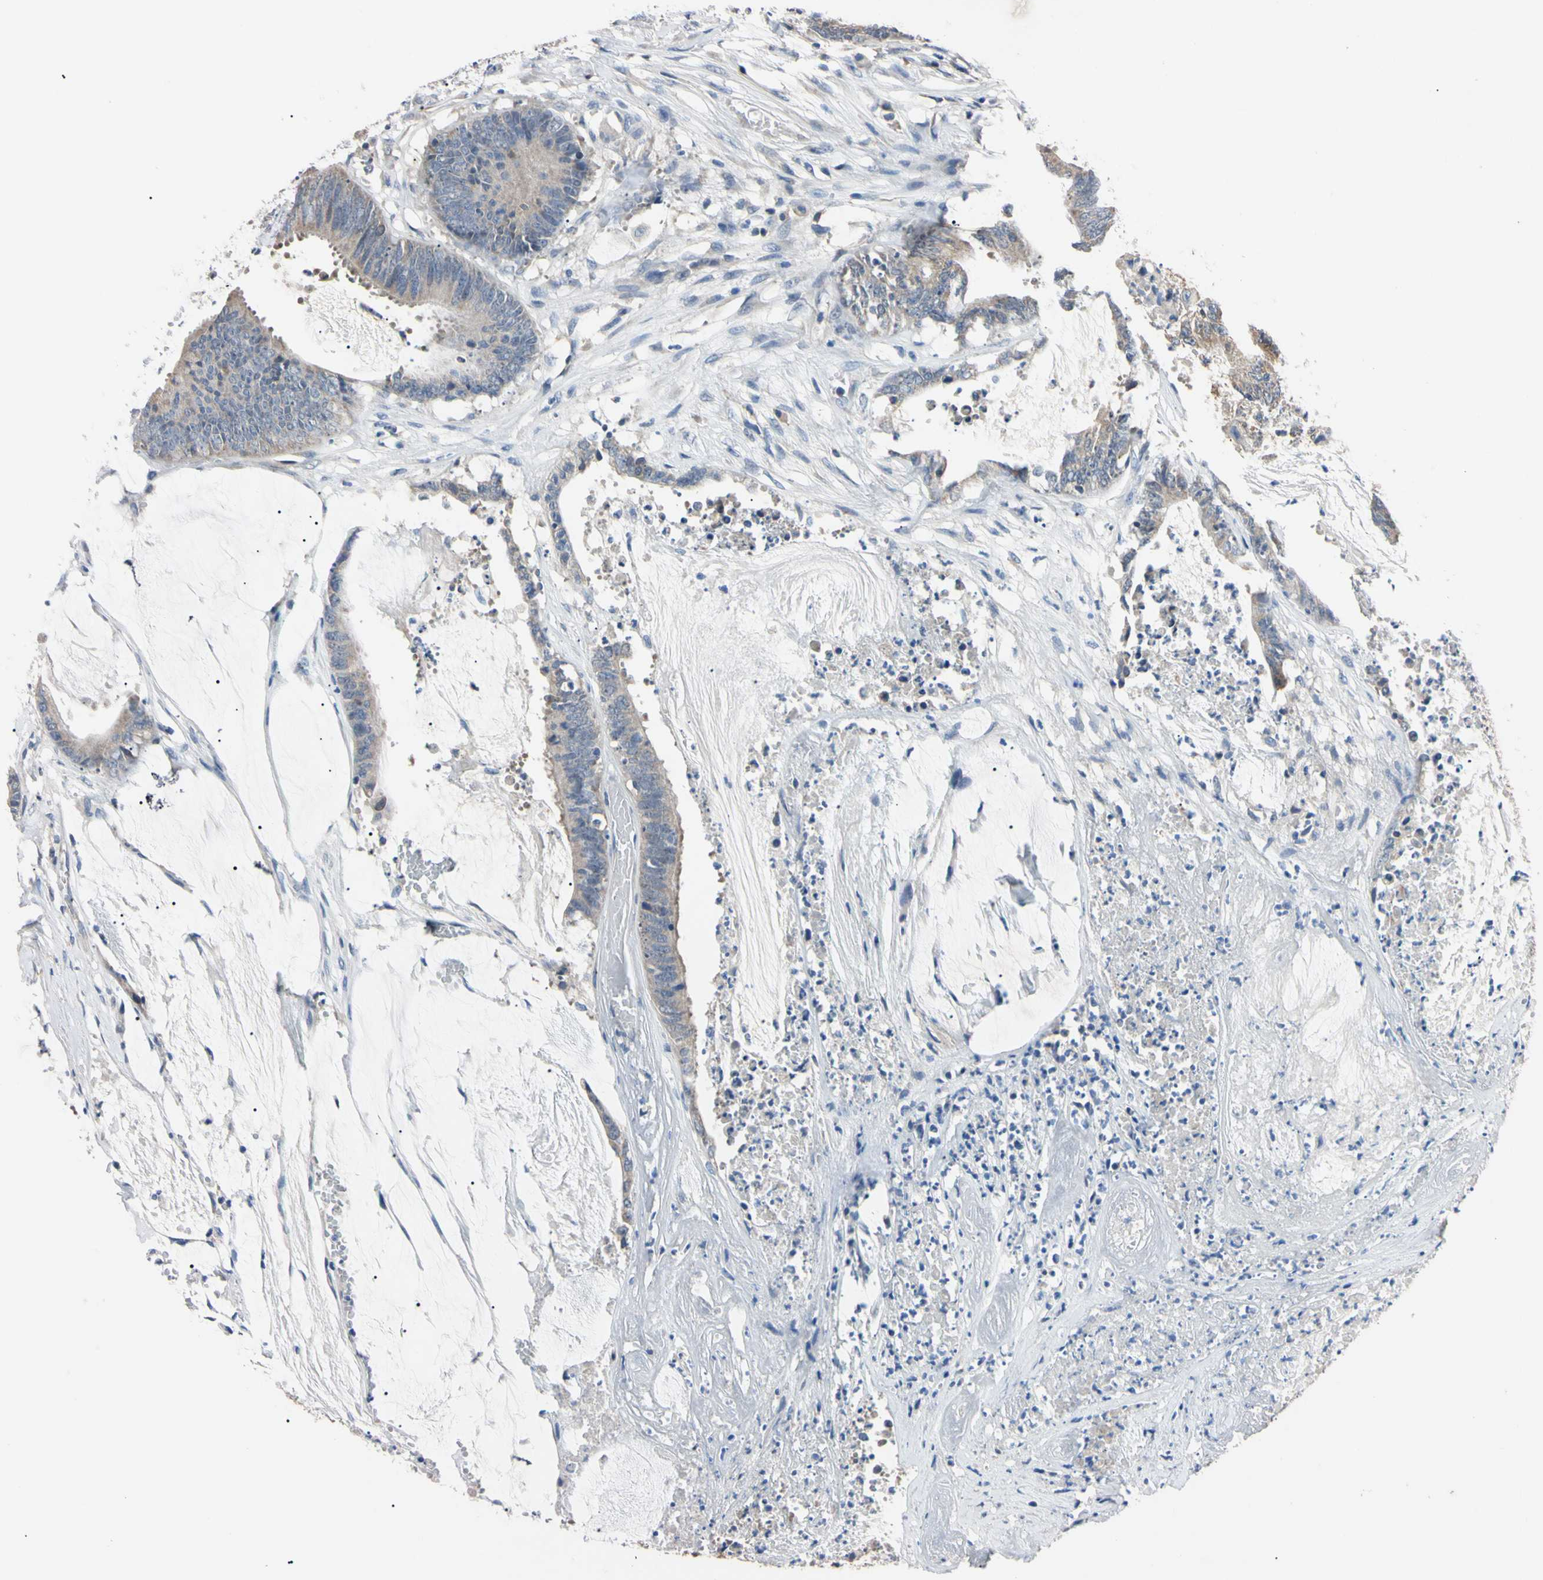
{"staining": {"intensity": "weak", "quantity": ">75%", "location": "cytoplasmic/membranous"}, "tissue": "colorectal cancer", "cell_type": "Tumor cells", "image_type": "cancer", "snomed": [{"axis": "morphology", "description": "Adenocarcinoma, NOS"}, {"axis": "topography", "description": "Rectum"}], "caption": "IHC micrograph of human colorectal adenocarcinoma stained for a protein (brown), which demonstrates low levels of weak cytoplasmic/membranous positivity in about >75% of tumor cells.", "gene": "PNKD", "patient": {"sex": "female", "age": 66}}